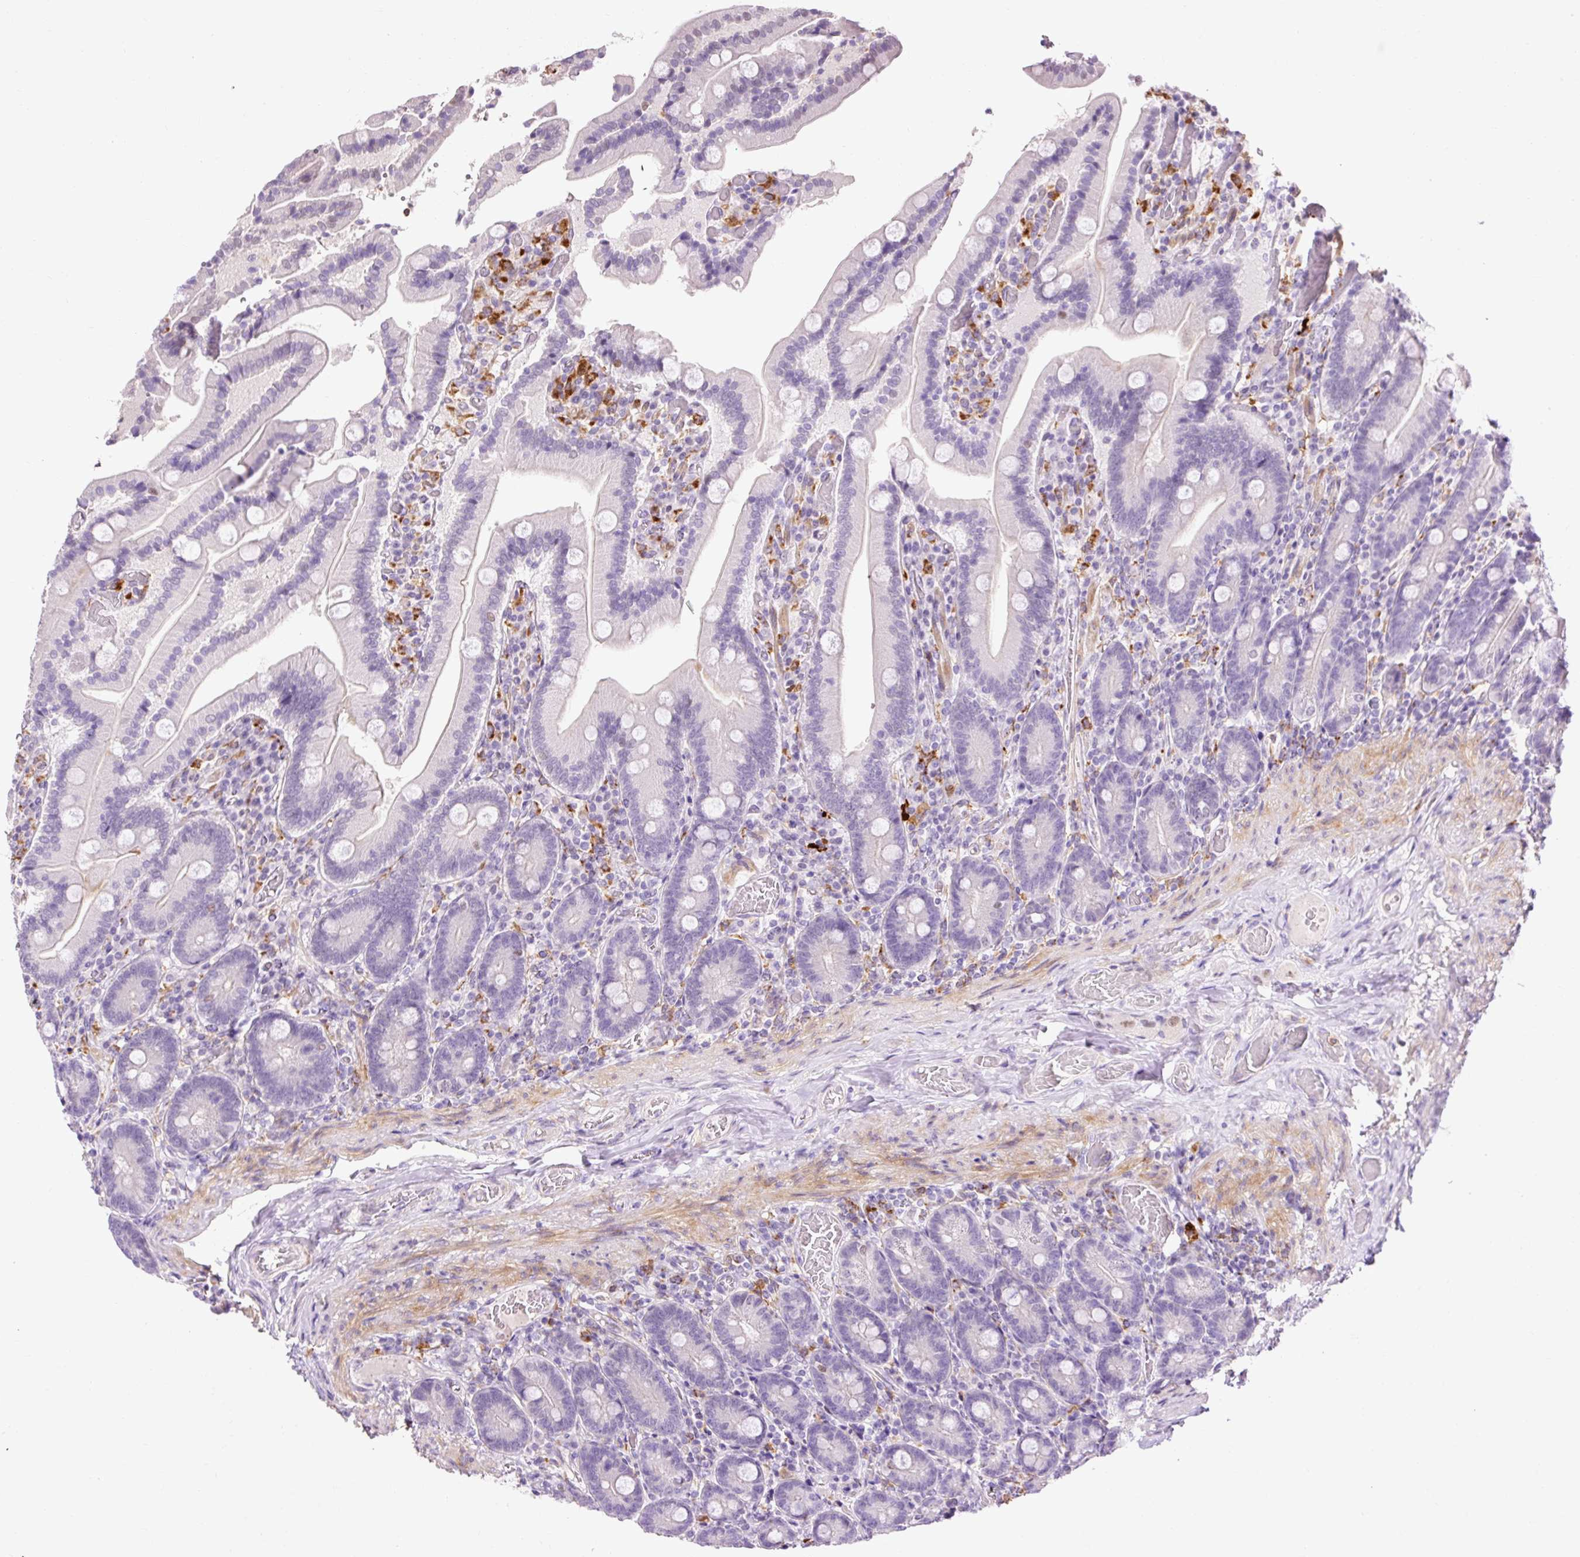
{"staining": {"intensity": "negative", "quantity": "none", "location": "none"}, "tissue": "duodenum", "cell_type": "Glandular cells", "image_type": "normal", "snomed": [{"axis": "morphology", "description": "Normal tissue, NOS"}, {"axis": "topography", "description": "Duodenum"}], "caption": "Human duodenum stained for a protein using IHC displays no staining in glandular cells.", "gene": "LY86", "patient": {"sex": "female", "age": 62}}